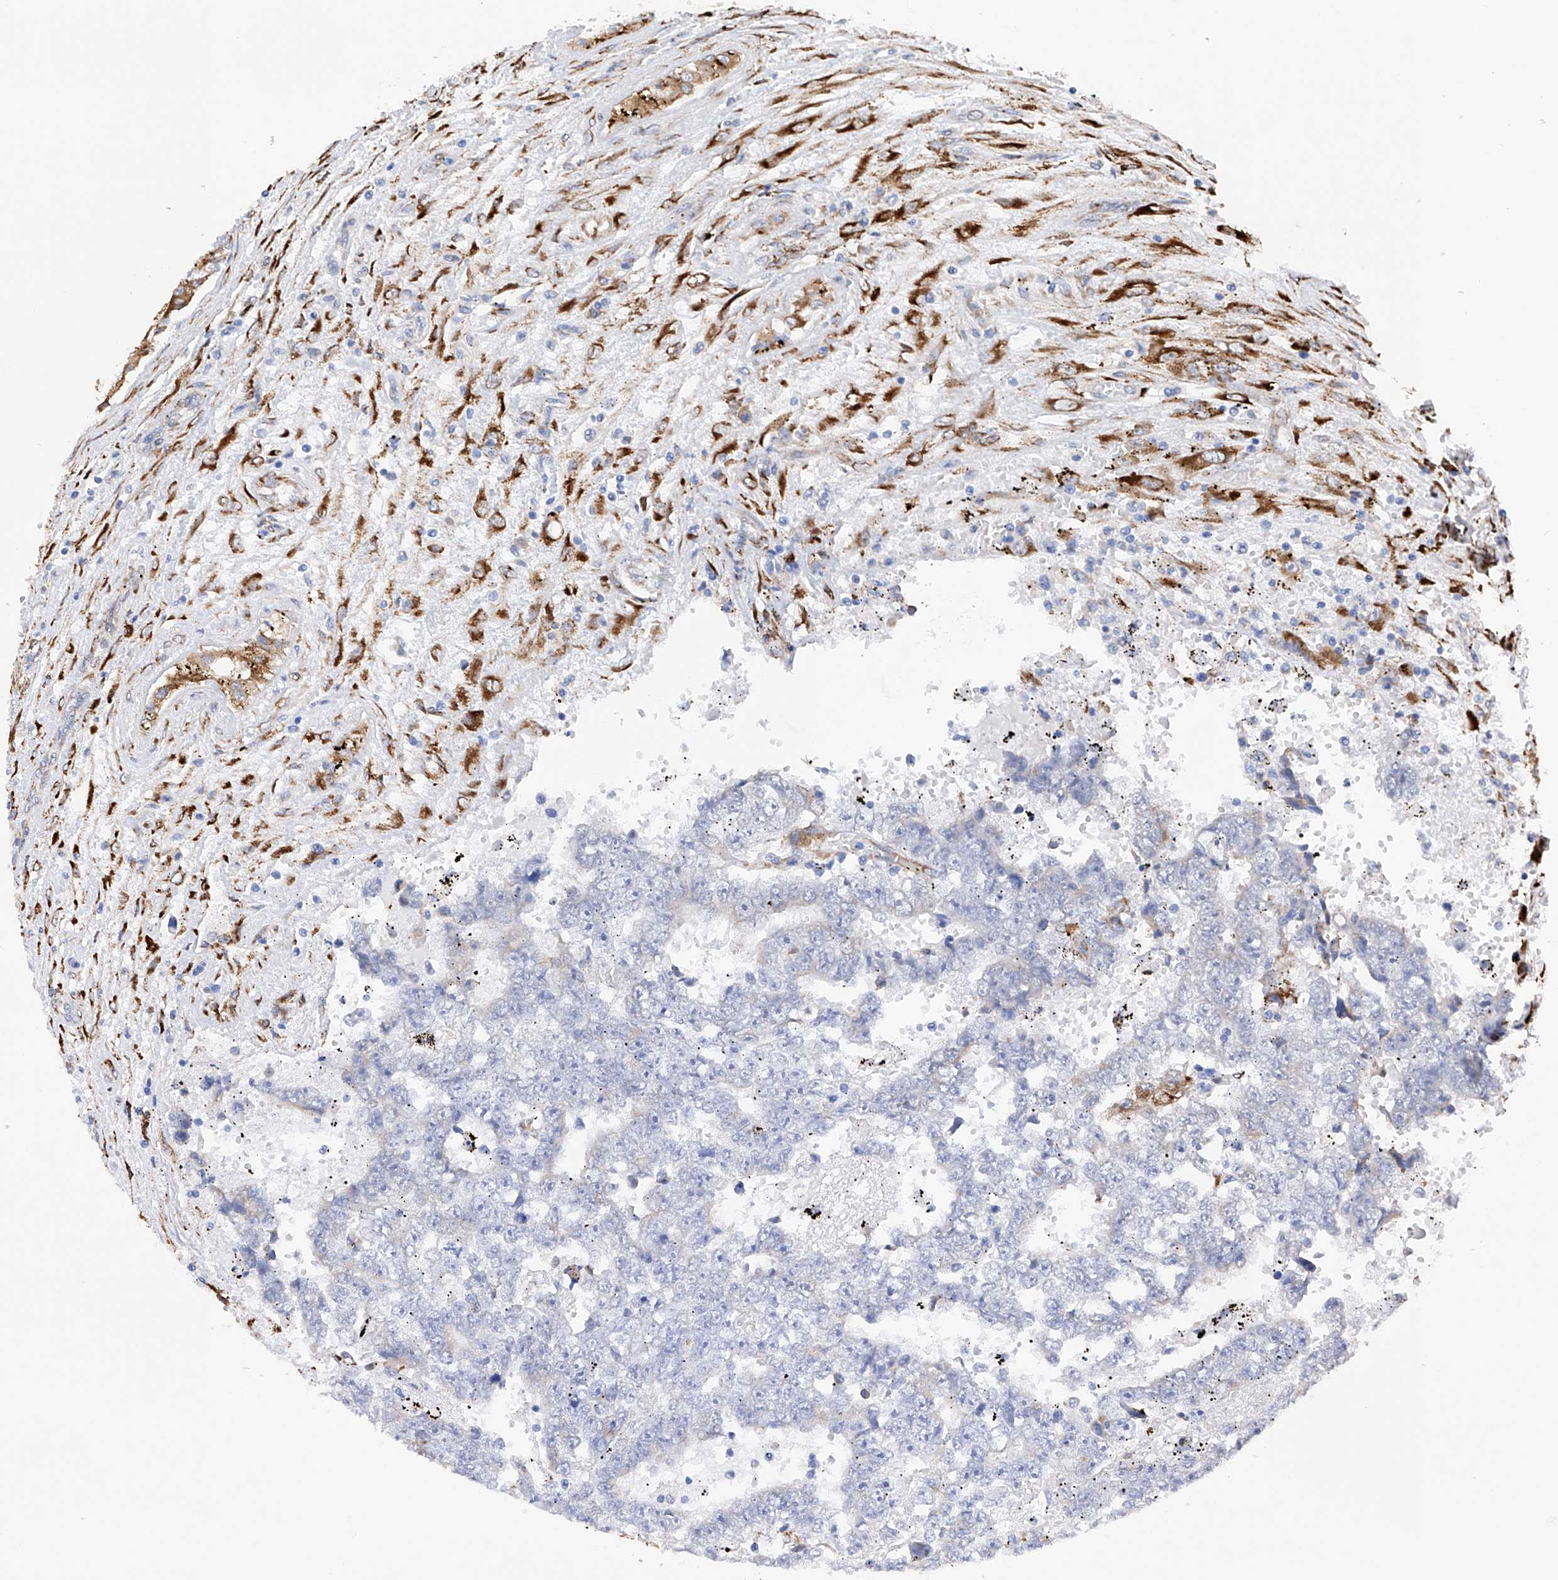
{"staining": {"intensity": "negative", "quantity": "none", "location": "none"}, "tissue": "testis cancer", "cell_type": "Tumor cells", "image_type": "cancer", "snomed": [{"axis": "morphology", "description": "Carcinoma, Embryonal, NOS"}, {"axis": "topography", "description": "Testis"}], "caption": "This is an immunohistochemistry micrograph of human embryonal carcinoma (testis). There is no expression in tumor cells.", "gene": "PDIA5", "patient": {"sex": "male", "age": 25}}